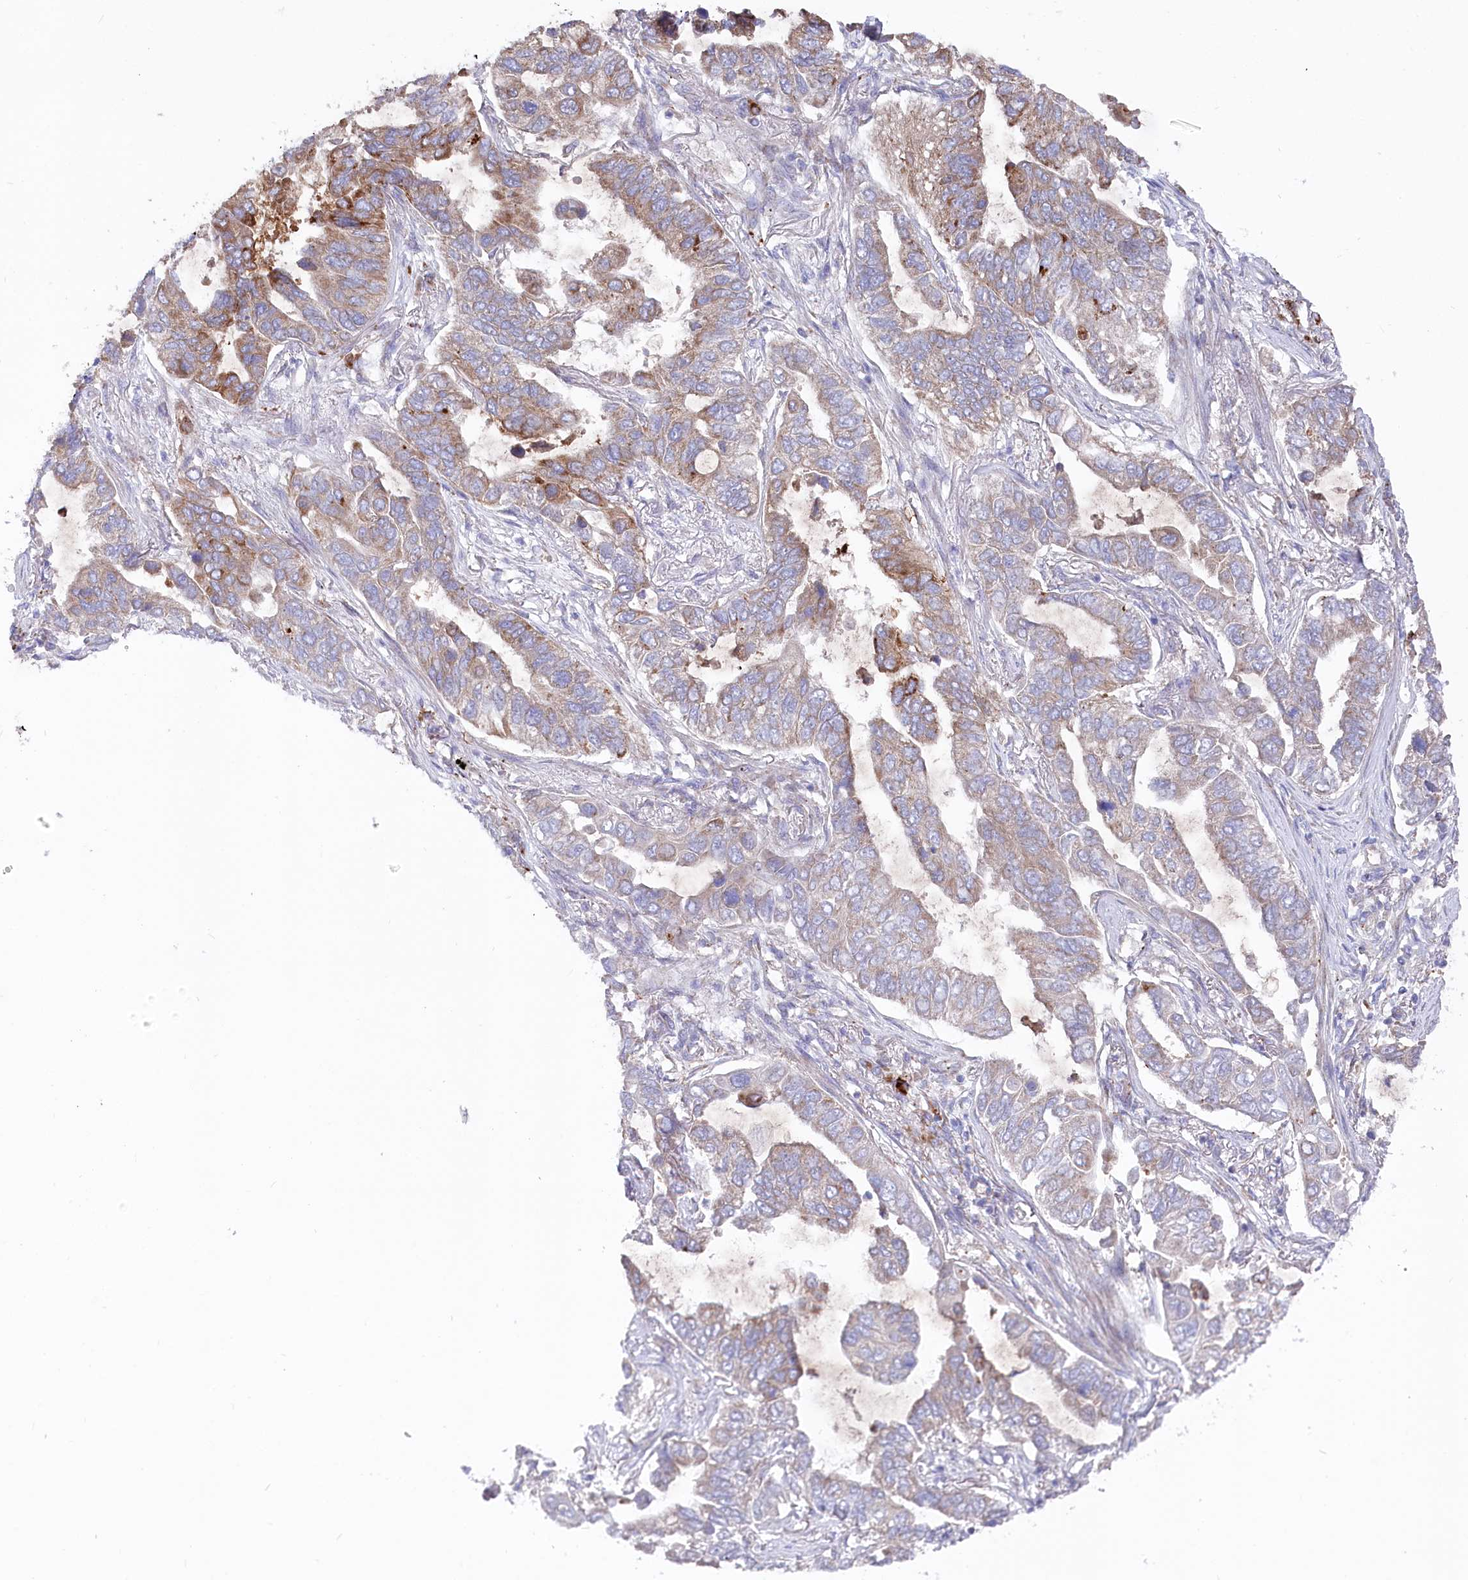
{"staining": {"intensity": "moderate", "quantity": "<25%", "location": "cytoplasmic/membranous"}, "tissue": "lung cancer", "cell_type": "Tumor cells", "image_type": "cancer", "snomed": [{"axis": "morphology", "description": "Adenocarcinoma, NOS"}, {"axis": "topography", "description": "Lung"}], "caption": "The micrograph demonstrates staining of lung cancer, revealing moderate cytoplasmic/membranous protein expression (brown color) within tumor cells.", "gene": "POGLUT1", "patient": {"sex": "male", "age": 64}}